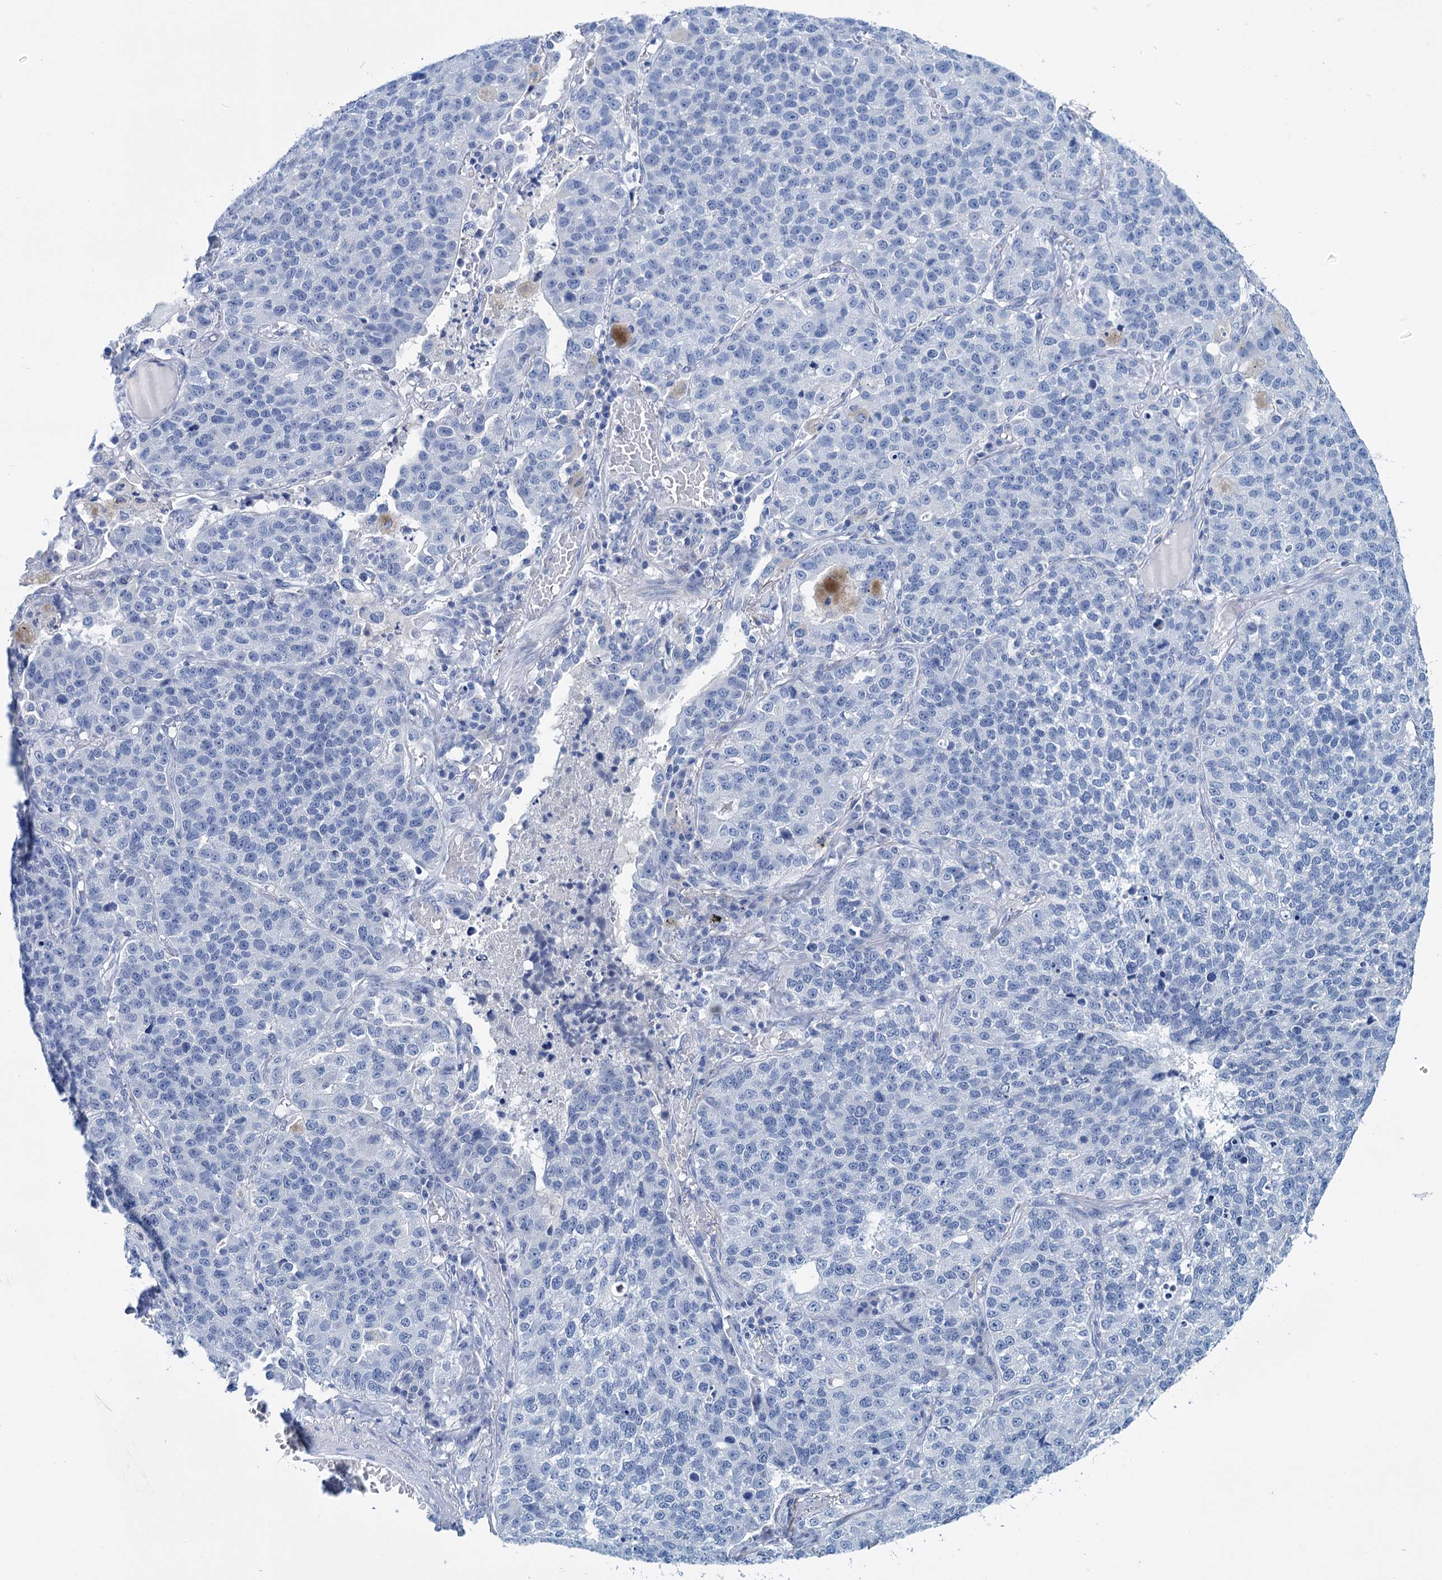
{"staining": {"intensity": "negative", "quantity": "none", "location": "none"}, "tissue": "lung cancer", "cell_type": "Tumor cells", "image_type": "cancer", "snomed": [{"axis": "morphology", "description": "Adenocarcinoma, NOS"}, {"axis": "topography", "description": "Lung"}], "caption": "Protein analysis of lung cancer displays no significant expression in tumor cells.", "gene": "MYOZ3", "patient": {"sex": "male", "age": 49}}